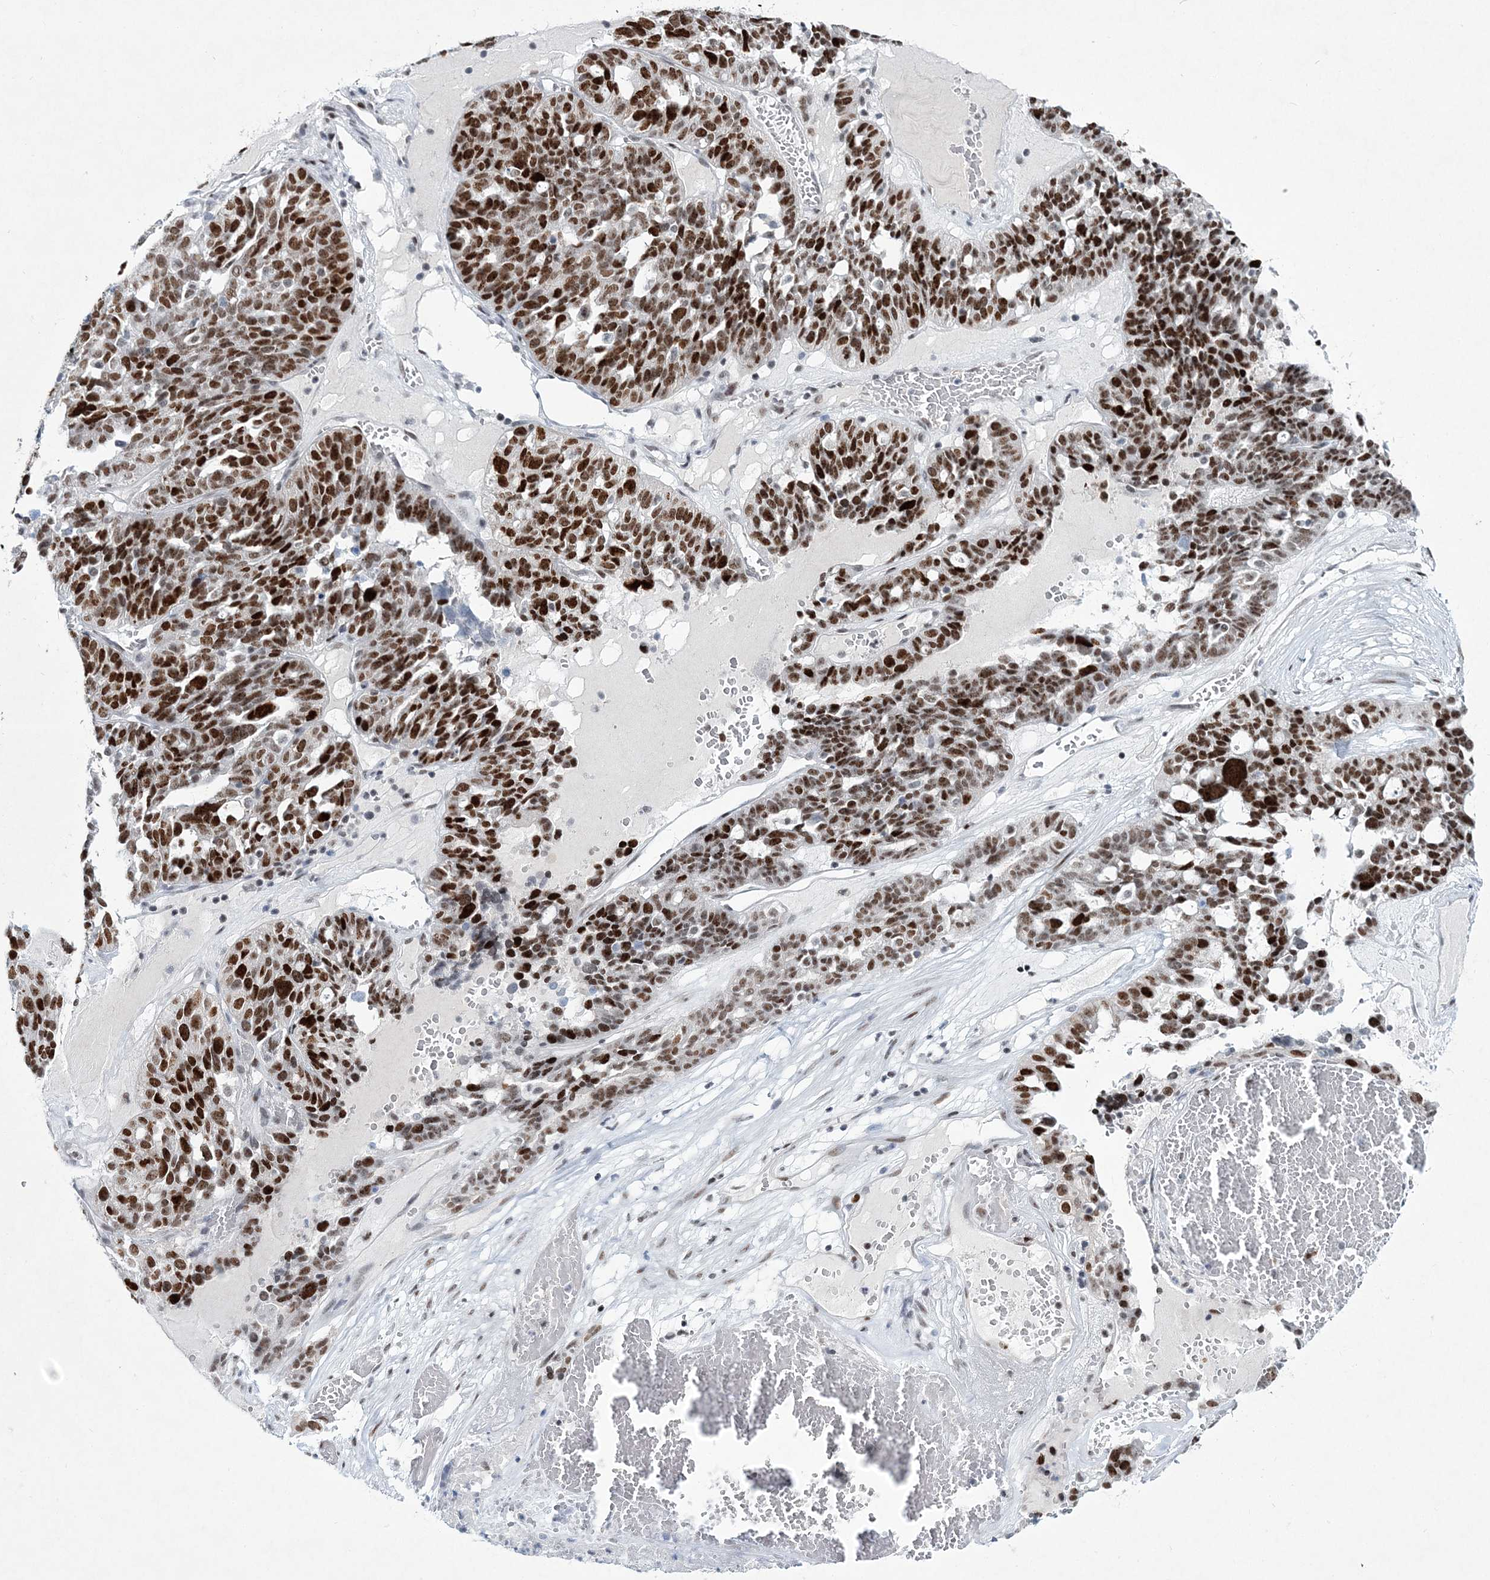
{"staining": {"intensity": "strong", "quantity": ">75%", "location": "nuclear"}, "tissue": "ovarian cancer", "cell_type": "Tumor cells", "image_type": "cancer", "snomed": [{"axis": "morphology", "description": "Cystadenocarcinoma, serous, NOS"}, {"axis": "topography", "description": "Ovary"}], "caption": "Serous cystadenocarcinoma (ovarian) tissue demonstrates strong nuclear positivity in about >75% of tumor cells, visualized by immunohistochemistry. The staining is performed using DAB brown chromogen to label protein expression. The nuclei are counter-stained blue using hematoxylin.", "gene": "LRRFIP2", "patient": {"sex": "female", "age": 59}}